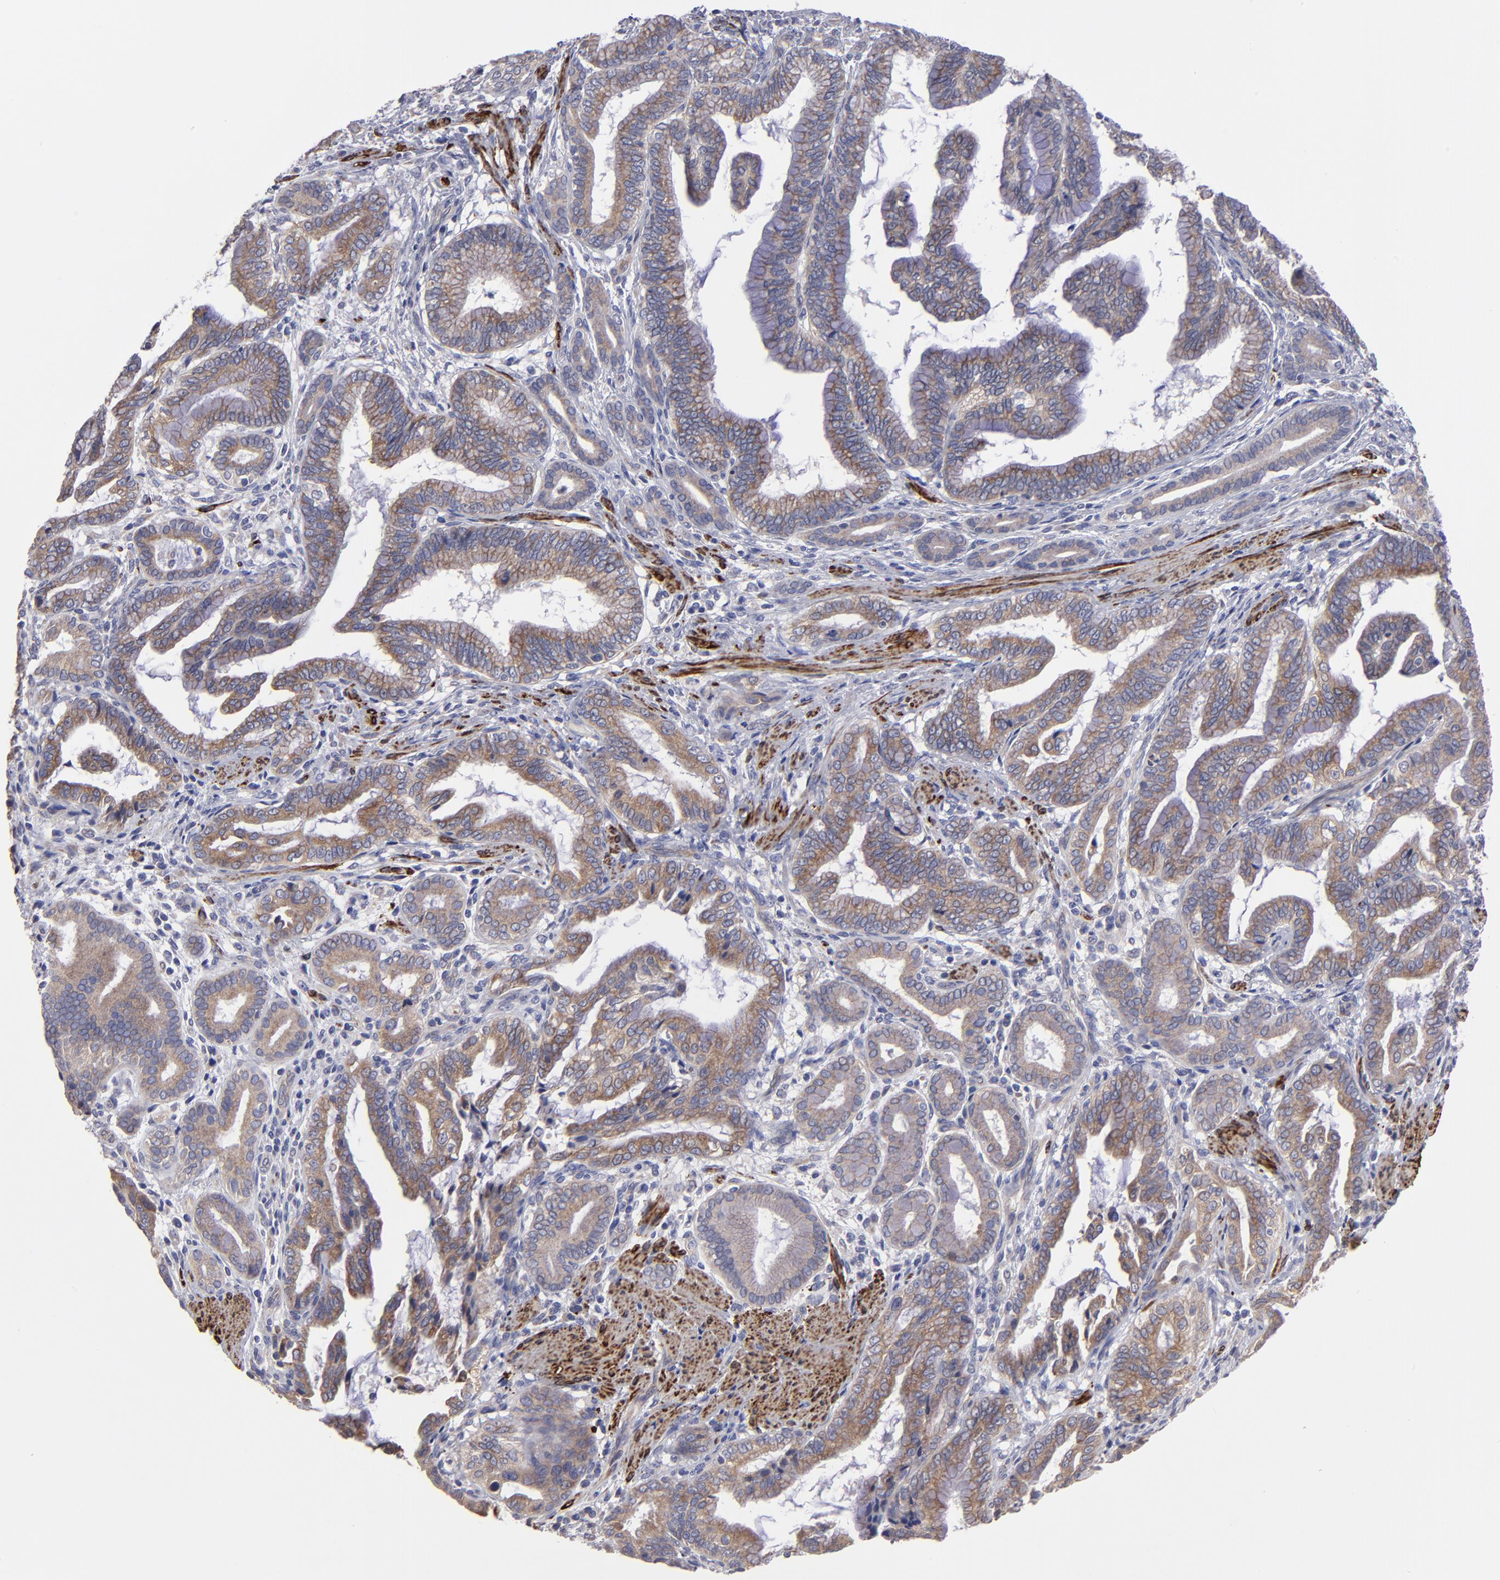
{"staining": {"intensity": "moderate", "quantity": ">75%", "location": "cytoplasmic/membranous"}, "tissue": "pancreatic cancer", "cell_type": "Tumor cells", "image_type": "cancer", "snomed": [{"axis": "morphology", "description": "Adenocarcinoma, NOS"}, {"axis": "topography", "description": "Pancreas"}], "caption": "Pancreatic adenocarcinoma stained with a brown dye displays moderate cytoplasmic/membranous positive staining in approximately >75% of tumor cells.", "gene": "SLMAP", "patient": {"sex": "female", "age": 64}}